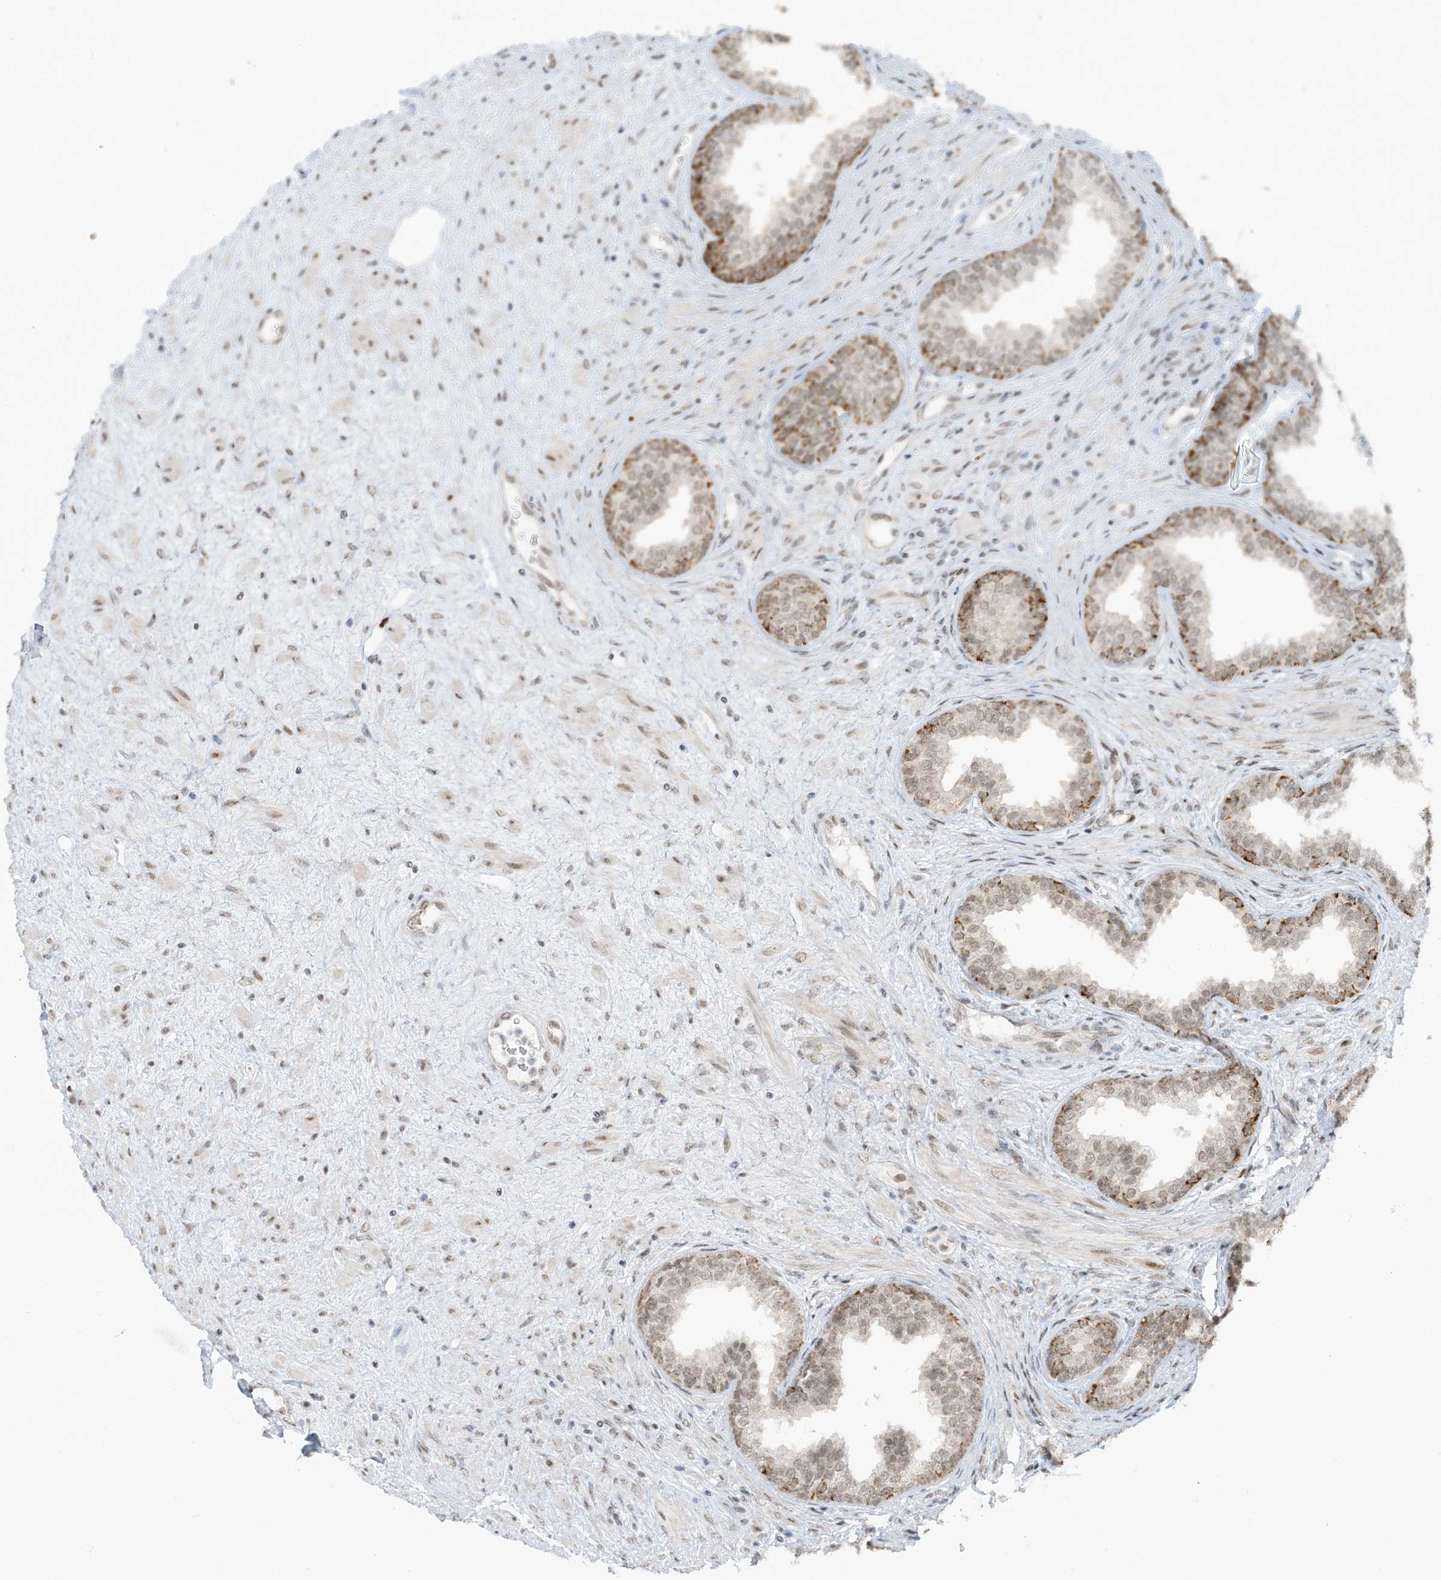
{"staining": {"intensity": "moderate", "quantity": ">75%", "location": "cytoplasmic/membranous,nuclear"}, "tissue": "prostate", "cell_type": "Glandular cells", "image_type": "normal", "snomed": [{"axis": "morphology", "description": "Normal tissue, NOS"}, {"axis": "topography", "description": "Prostate"}], "caption": "Protein expression analysis of benign prostate exhibits moderate cytoplasmic/membranous,nuclear expression in about >75% of glandular cells. The protein of interest is stained brown, and the nuclei are stained in blue (DAB IHC with brightfield microscopy, high magnification).", "gene": "ECT2L", "patient": {"sex": "male", "age": 76}}